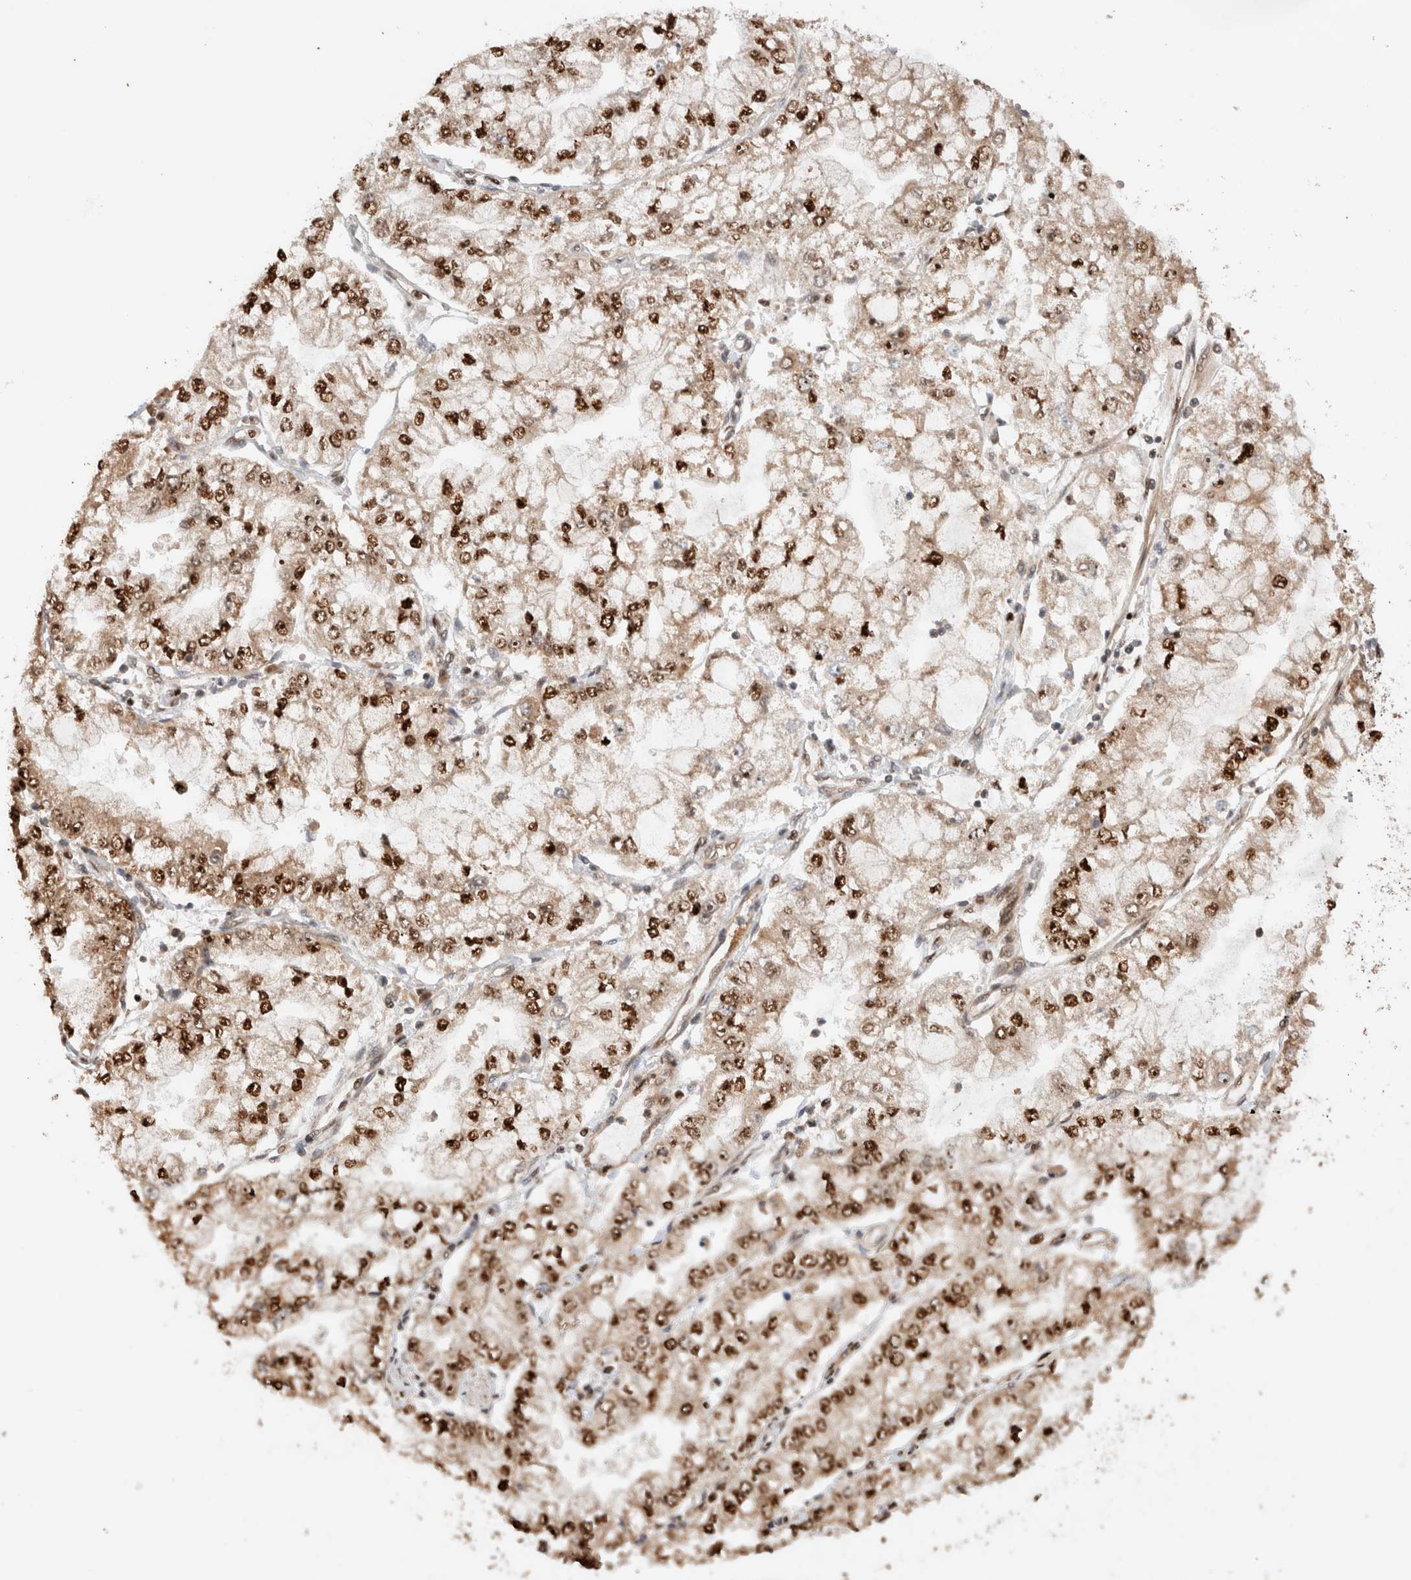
{"staining": {"intensity": "strong", "quantity": ">75%", "location": "nuclear"}, "tissue": "stomach cancer", "cell_type": "Tumor cells", "image_type": "cancer", "snomed": [{"axis": "morphology", "description": "Adenocarcinoma, NOS"}, {"axis": "topography", "description": "Stomach"}], "caption": "An immunohistochemistry (IHC) photomicrograph of tumor tissue is shown. Protein staining in brown shows strong nuclear positivity in stomach cancer (adenocarcinoma) within tumor cells.", "gene": "TPR", "patient": {"sex": "male", "age": 76}}